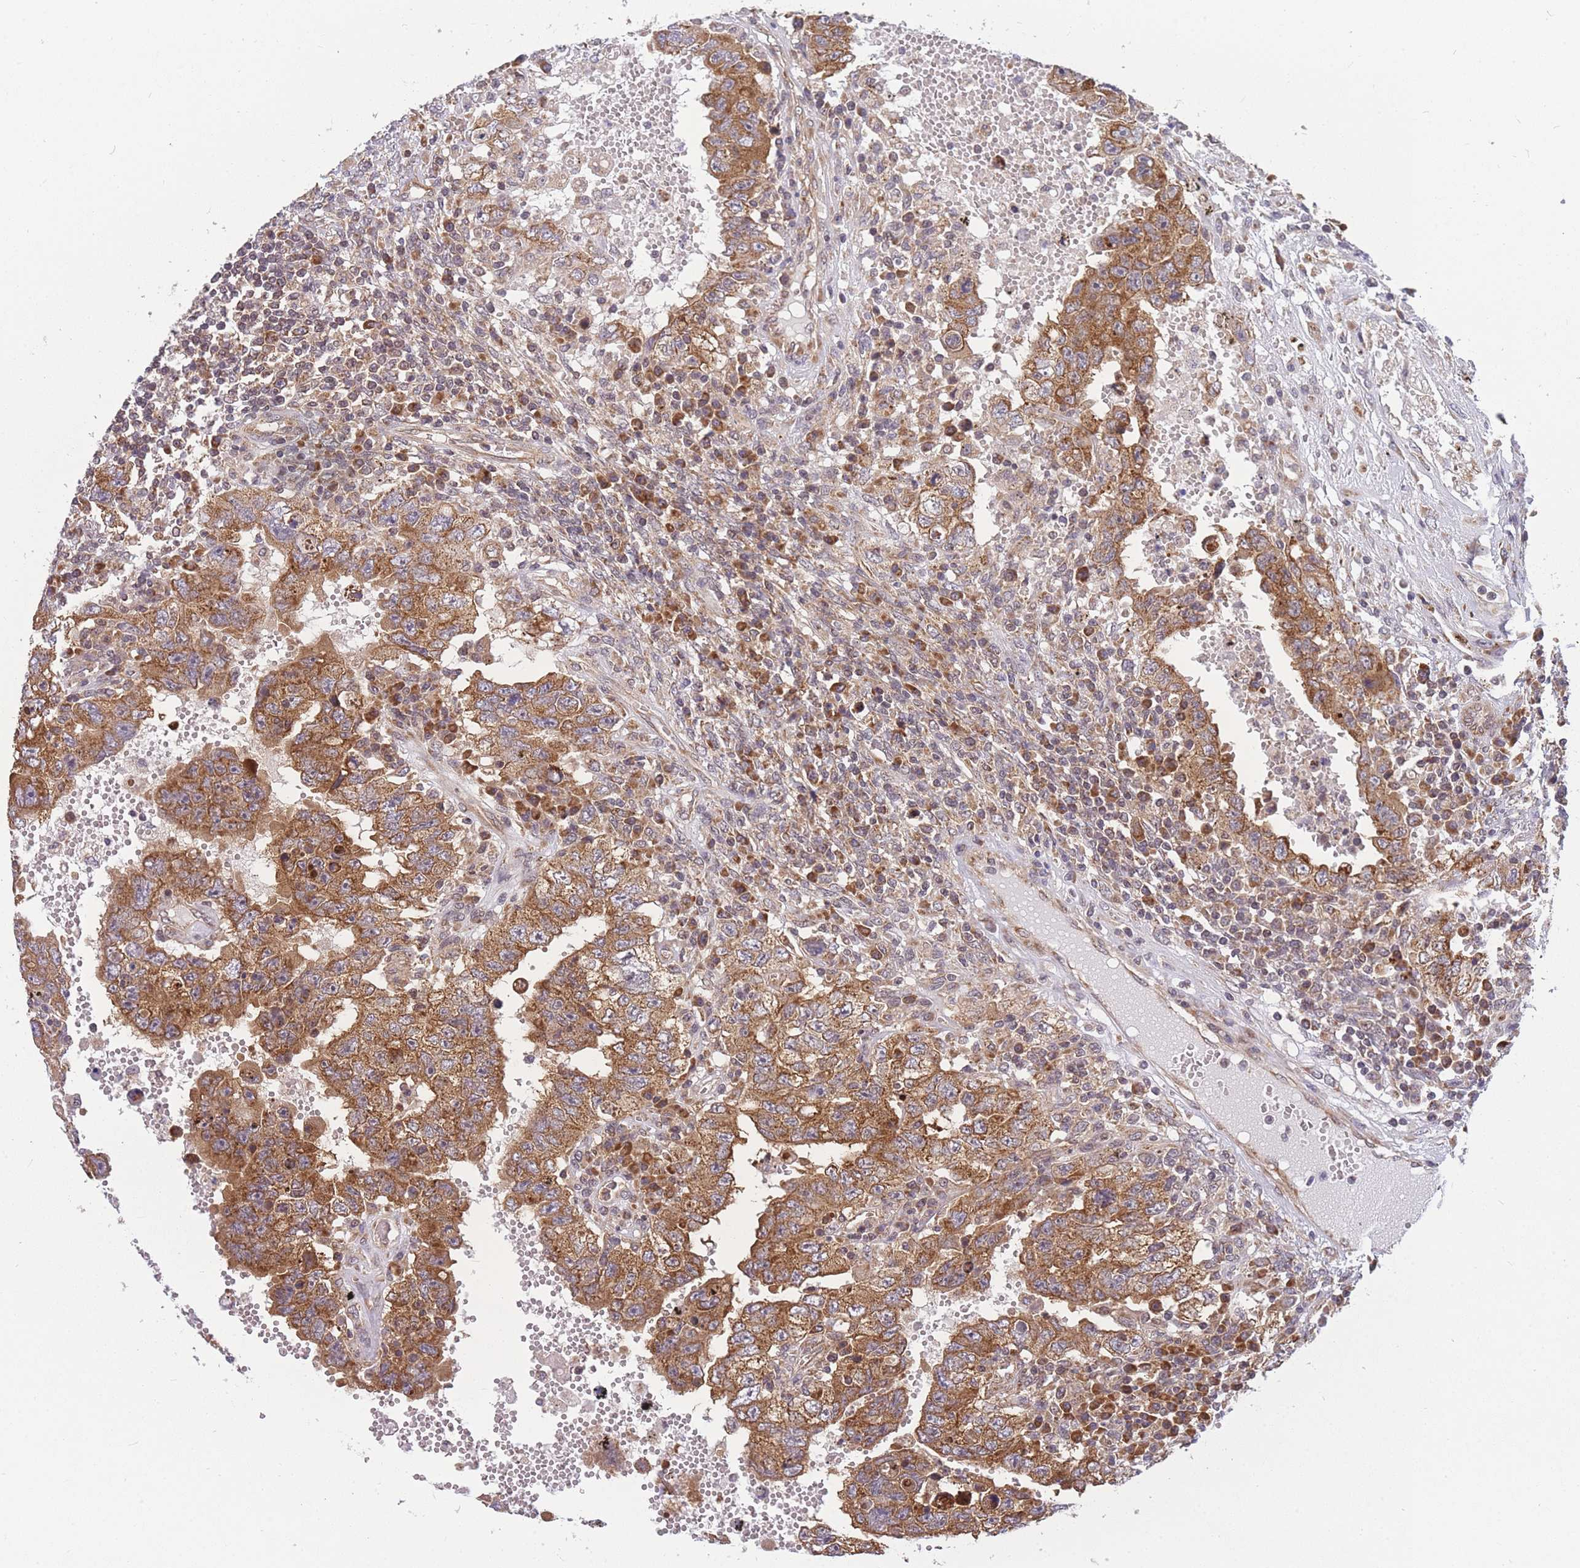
{"staining": {"intensity": "moderate", "quantity": ">75%", "location": "cytoplasmic/membranous"}, "tissue": "testis cancer", "cell_type": "Tumor cells", "image_type": "cancer", "snomed": [{"axis": "morphology", "description": "Carcinoma, Embryonal, NOS"}, {"axis": "topography", "description": "Testis"}], "caption": "The immunohistochemical stain labels moderate cytoplasmic/membranous positivity in tumor cells of testis embryonal carcinoma tissue.", "gene": "MRPL23", "patient": {"sex": "male", "age": 26}}